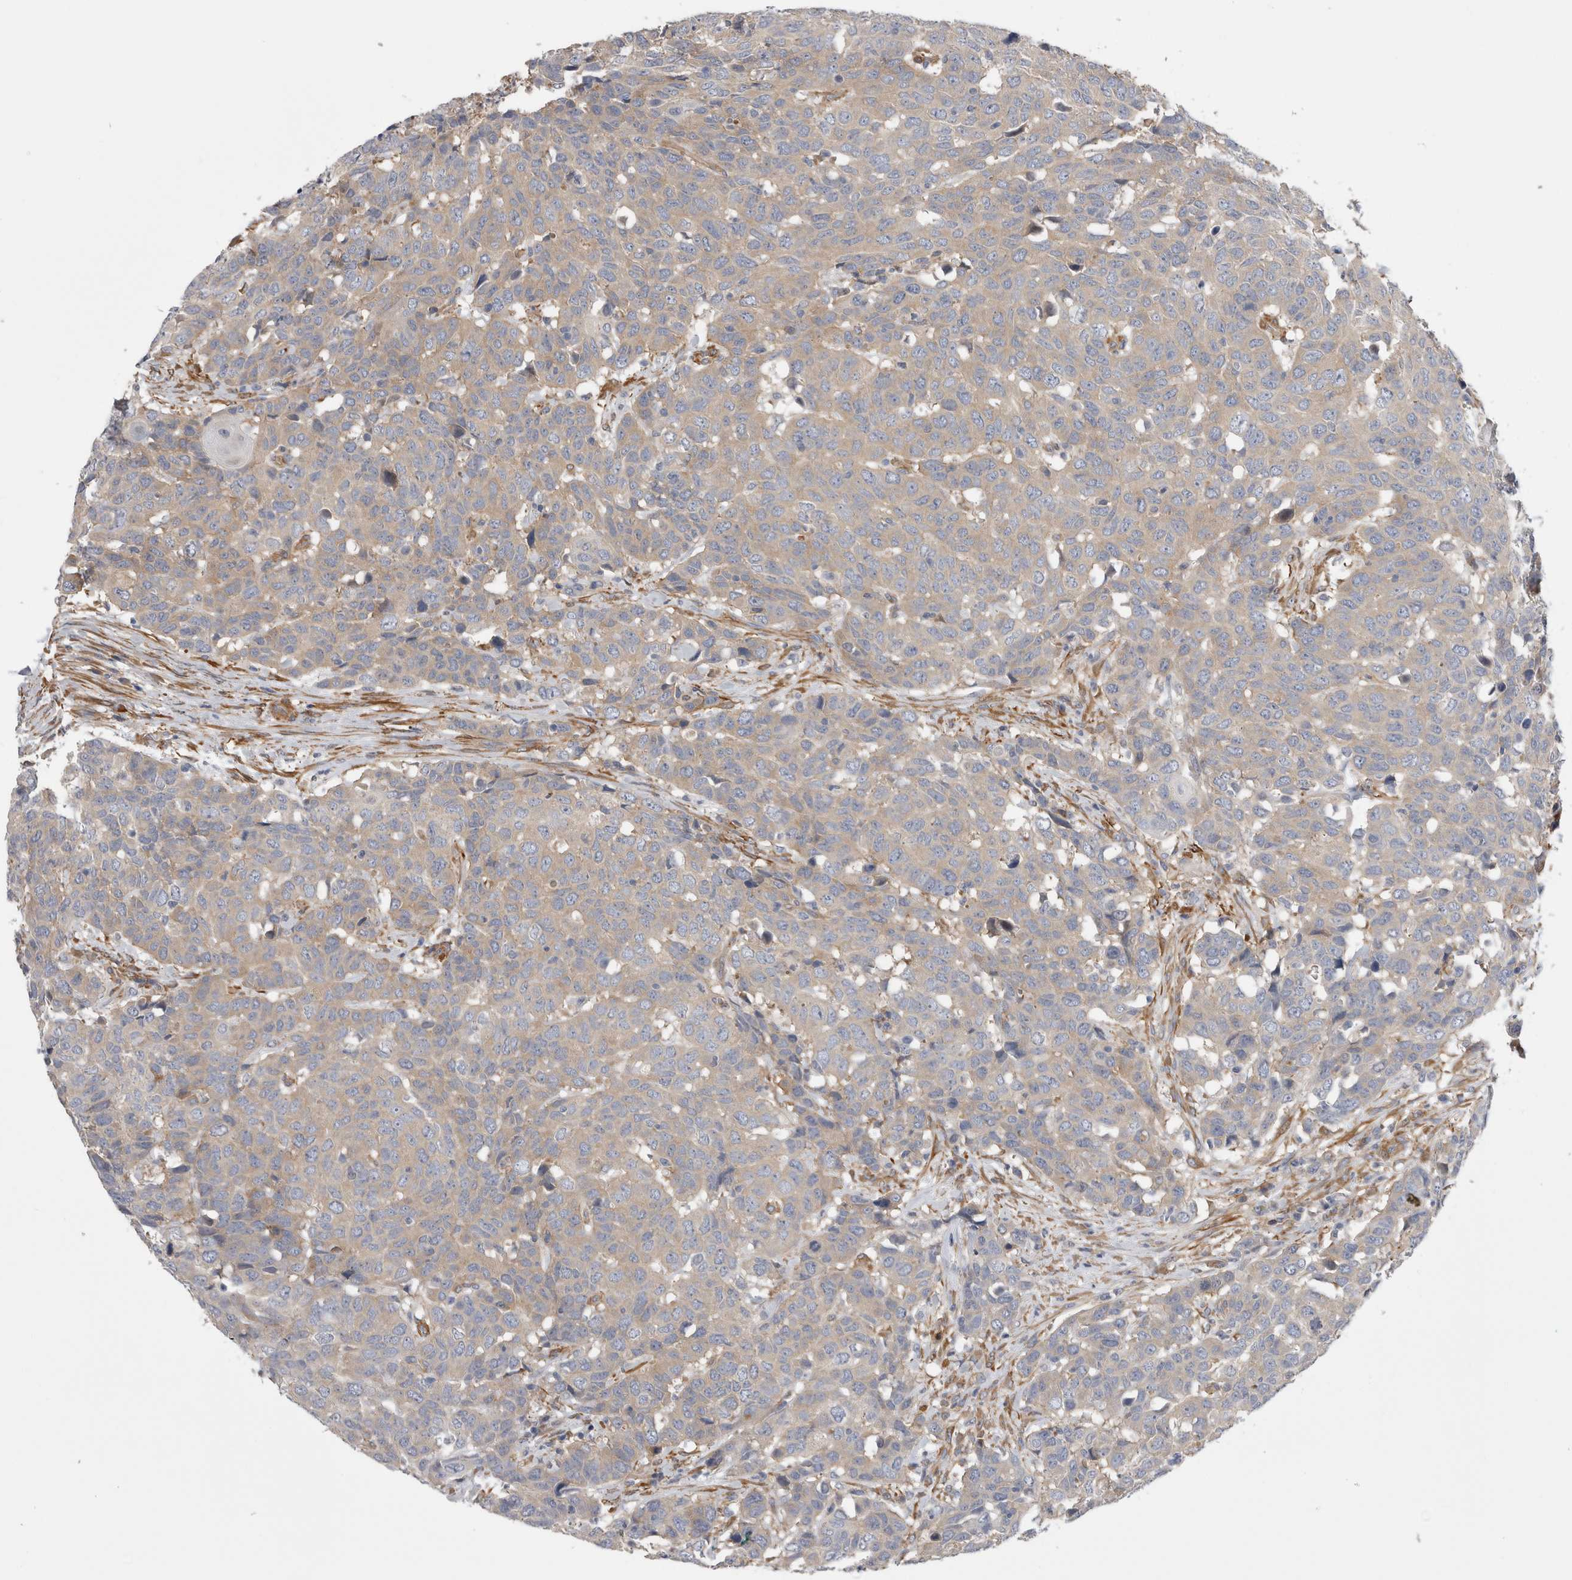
{"staining": {"intensity": "negative", "quantity": "none", "location": "none"}, "tissue": "head and neck cancer", "cell_type": "Tumor cells", "image_type": "cancer", "snomed": [{"axis": "morphology", "description": "Squamous cell carcinoma, NOS"}, {"axis": "topography", "description": "Head-Neck"}], "caption": "The photomicrograph reveals no significant staining in tumor cells of head and neck squamous cell carcinoma.", "gene": "EPRS1", "patient": {"sex": "male", "age": 66}}